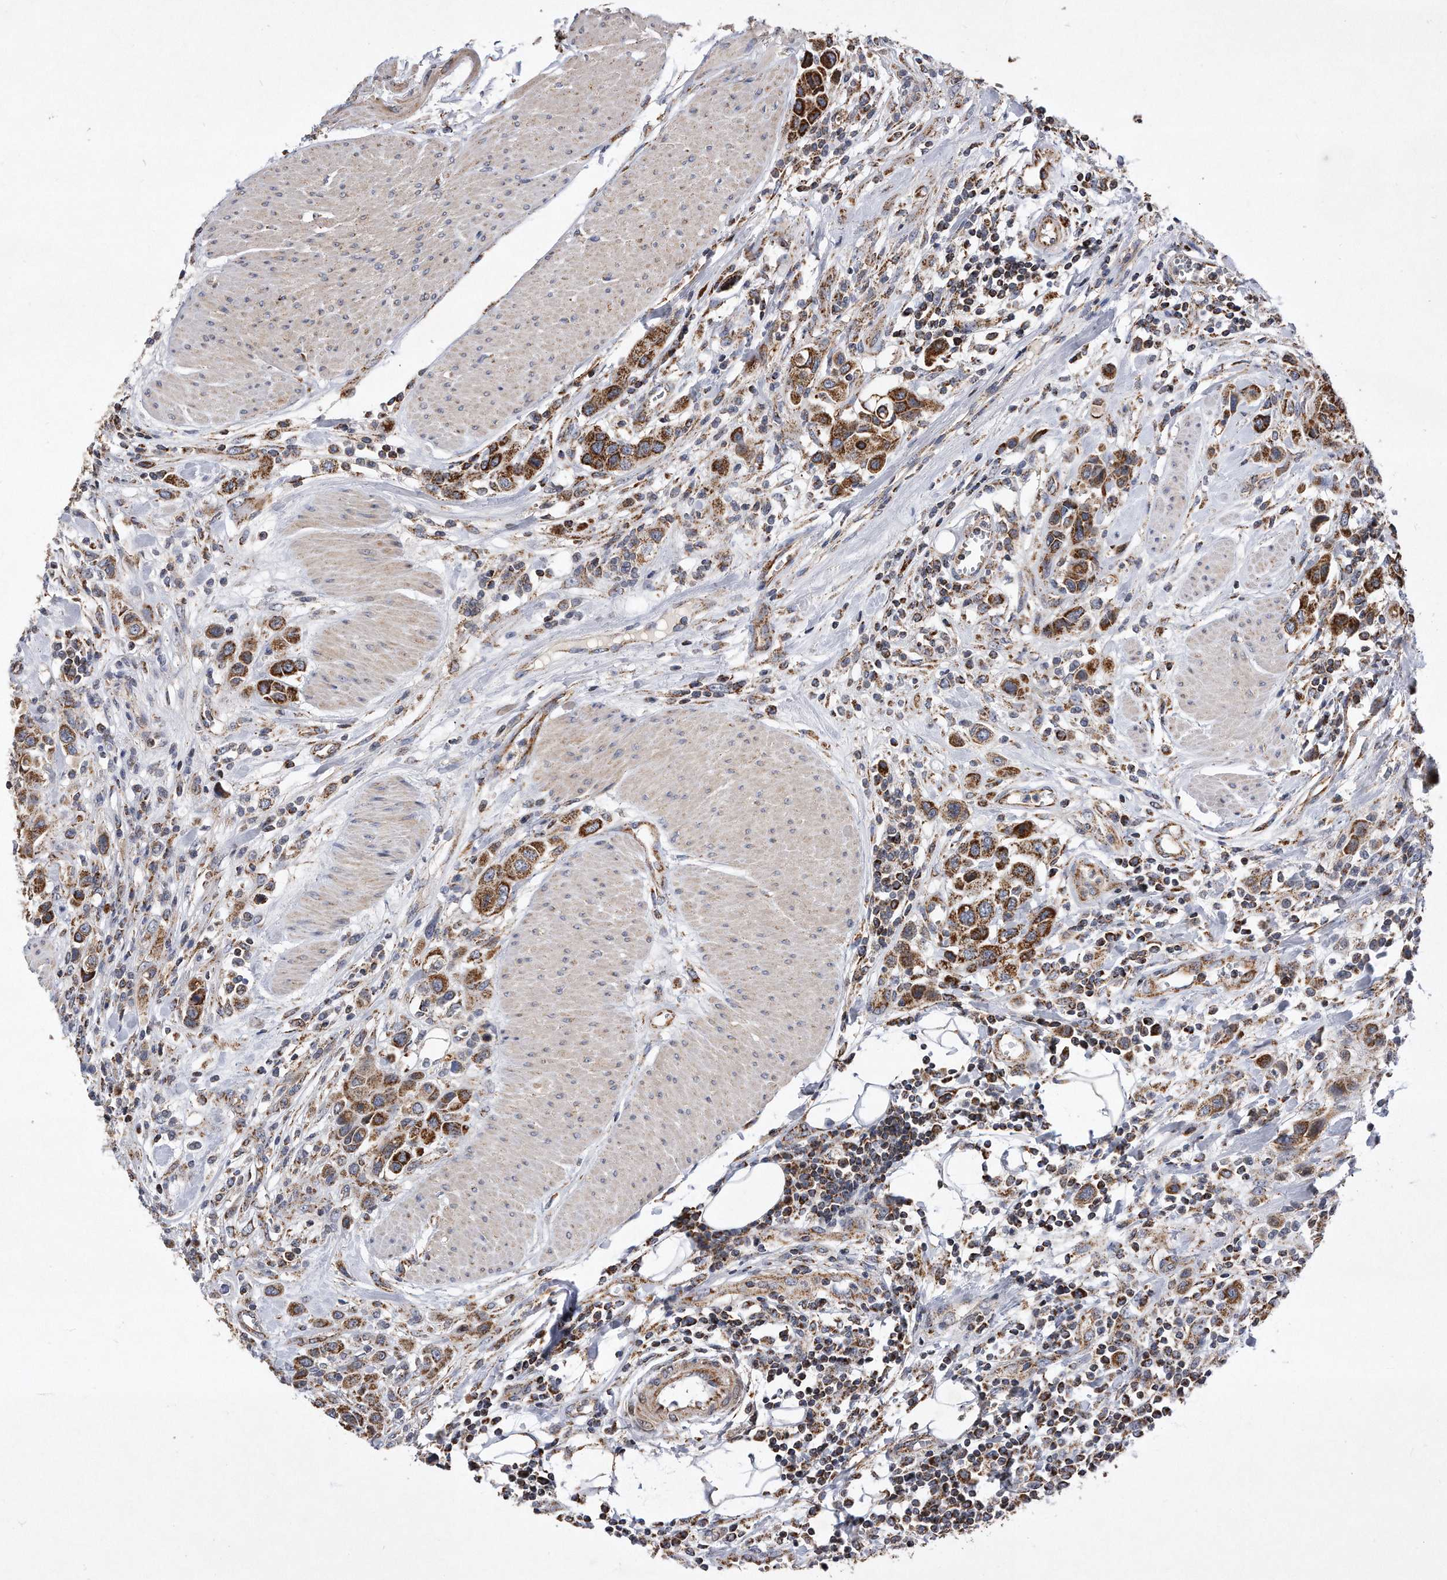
{"staining": {"intensity": "strong", "quantity": ">75%", "location": "cytoplasmic/membranous"}, "tissue": "urothelial cancer", "cell_type": "Tumor cells", "image_type": "cancer", "snomed": [{"axis": "morphology", "description": "Urothelial carcinoma, High grade"}, {"axis": "topography", "description": "Urinary bladder"}], "caption": "An immunohistochemistry (IHC) photomicrograph of neoplastic tissue is shown. Protein staining in brown highlights strong cytoplasmic/membranous positivity in urothelial carcinoma (high-grade) within tumor cells.", "gene": "PPP5C", "patient": {"sex": "male", "age": 50}}